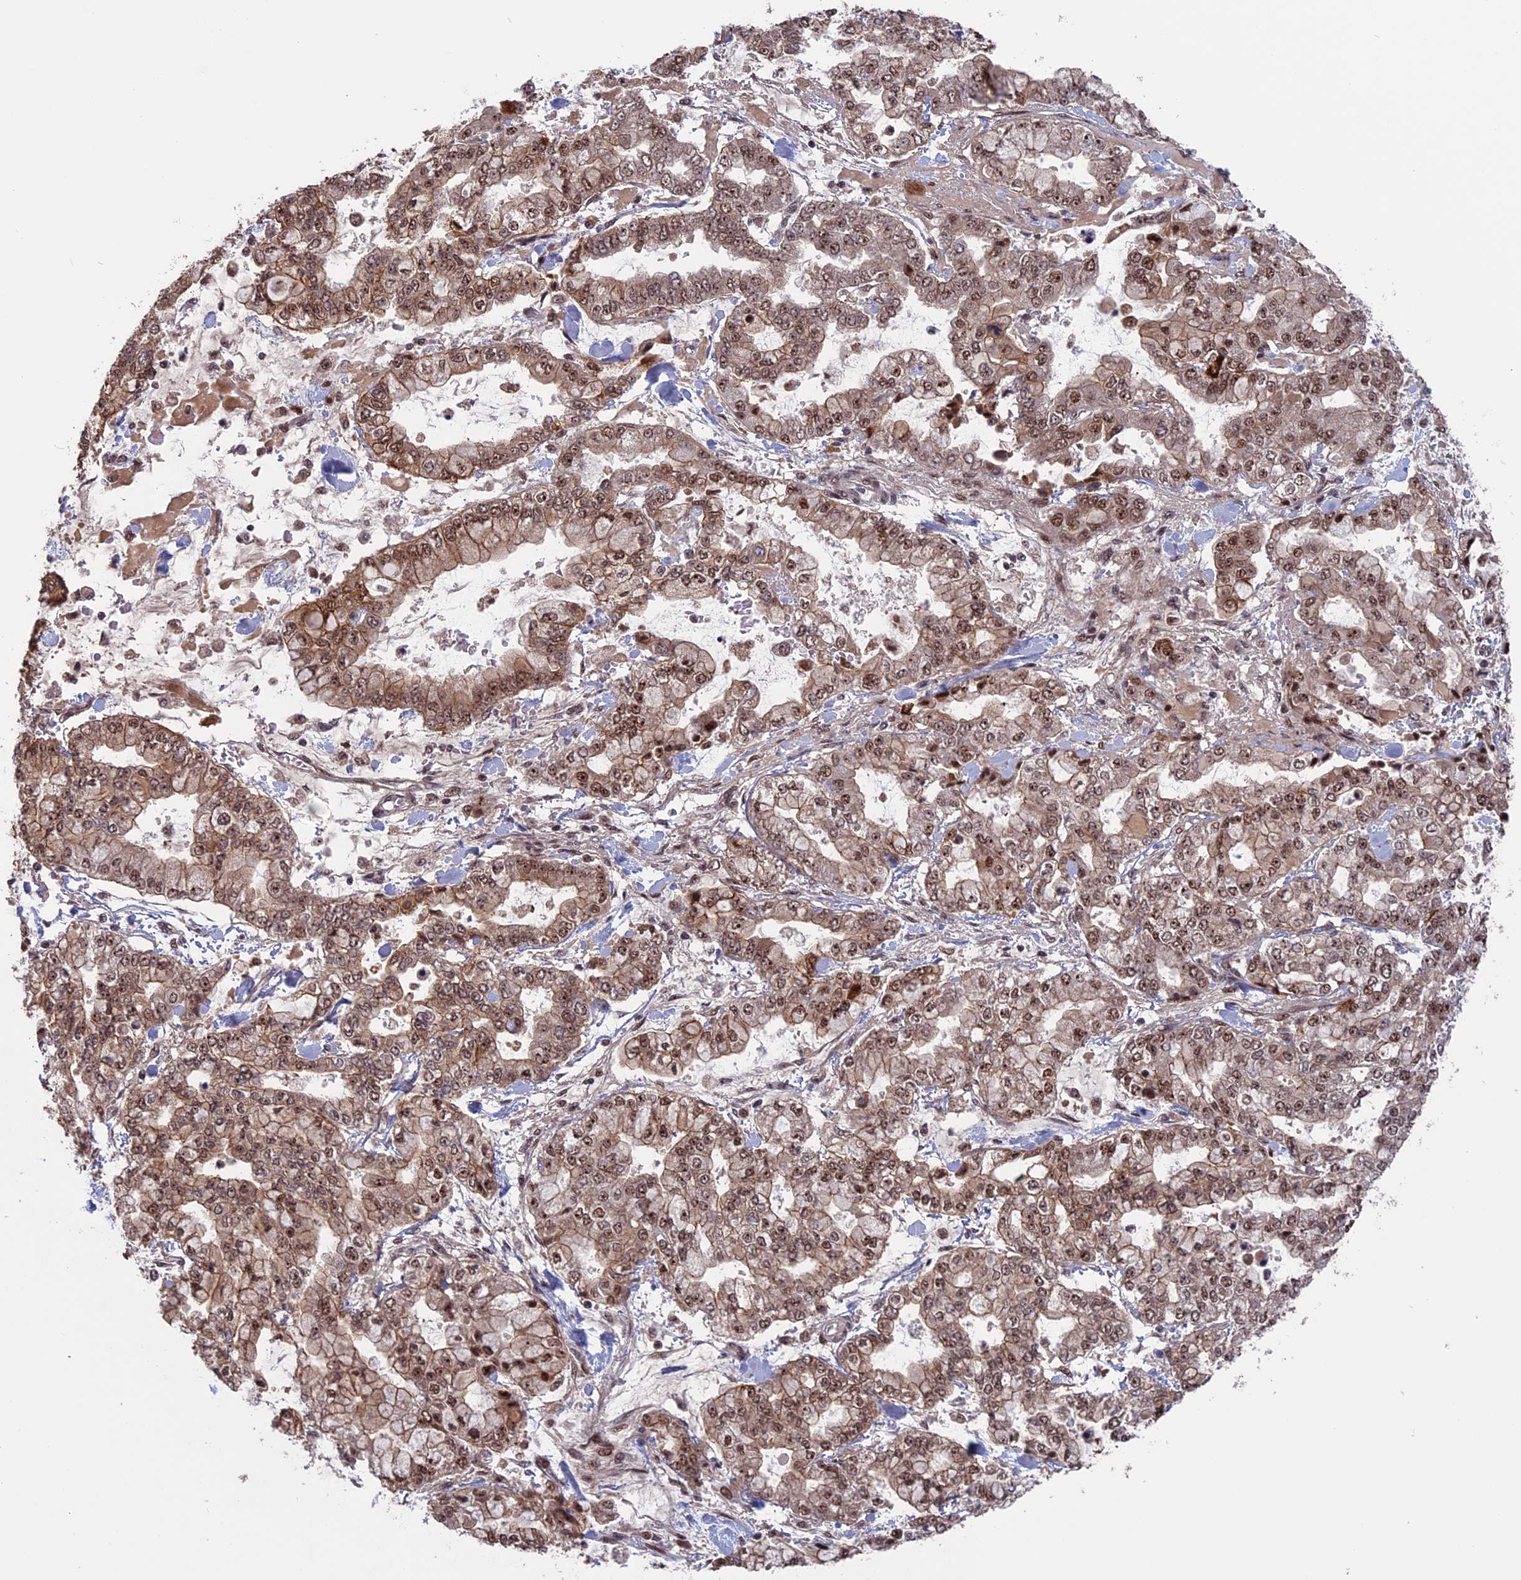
{"staining": {"intensity": "strong", "quantity": "25%-75%", "location": "cytoplasmic/membranous,nuclear"}, "tissue": "stomach cancer", "cell_type": "Tumor cells", "image_type": "cancer", "snomed": [{"axis": "morphology", "description": "Normal tissue, NOS"}, {"axis": "morphology", "description": "Adenocarcinoma, NOS"}, {"axis": "topography", "description": "Stomach, upper"}, {"axis": "topography", "description": "Stomach"}], "caption": "Protein expression analysis of stomach cancer (adenocarcinoma) reveals strong cytoplasmic/membranous and nuclear expression in approximately 25%-75% of tumor cells.", "gene": "CACTIN", "patient": {"sex": "male", "age": 76}}